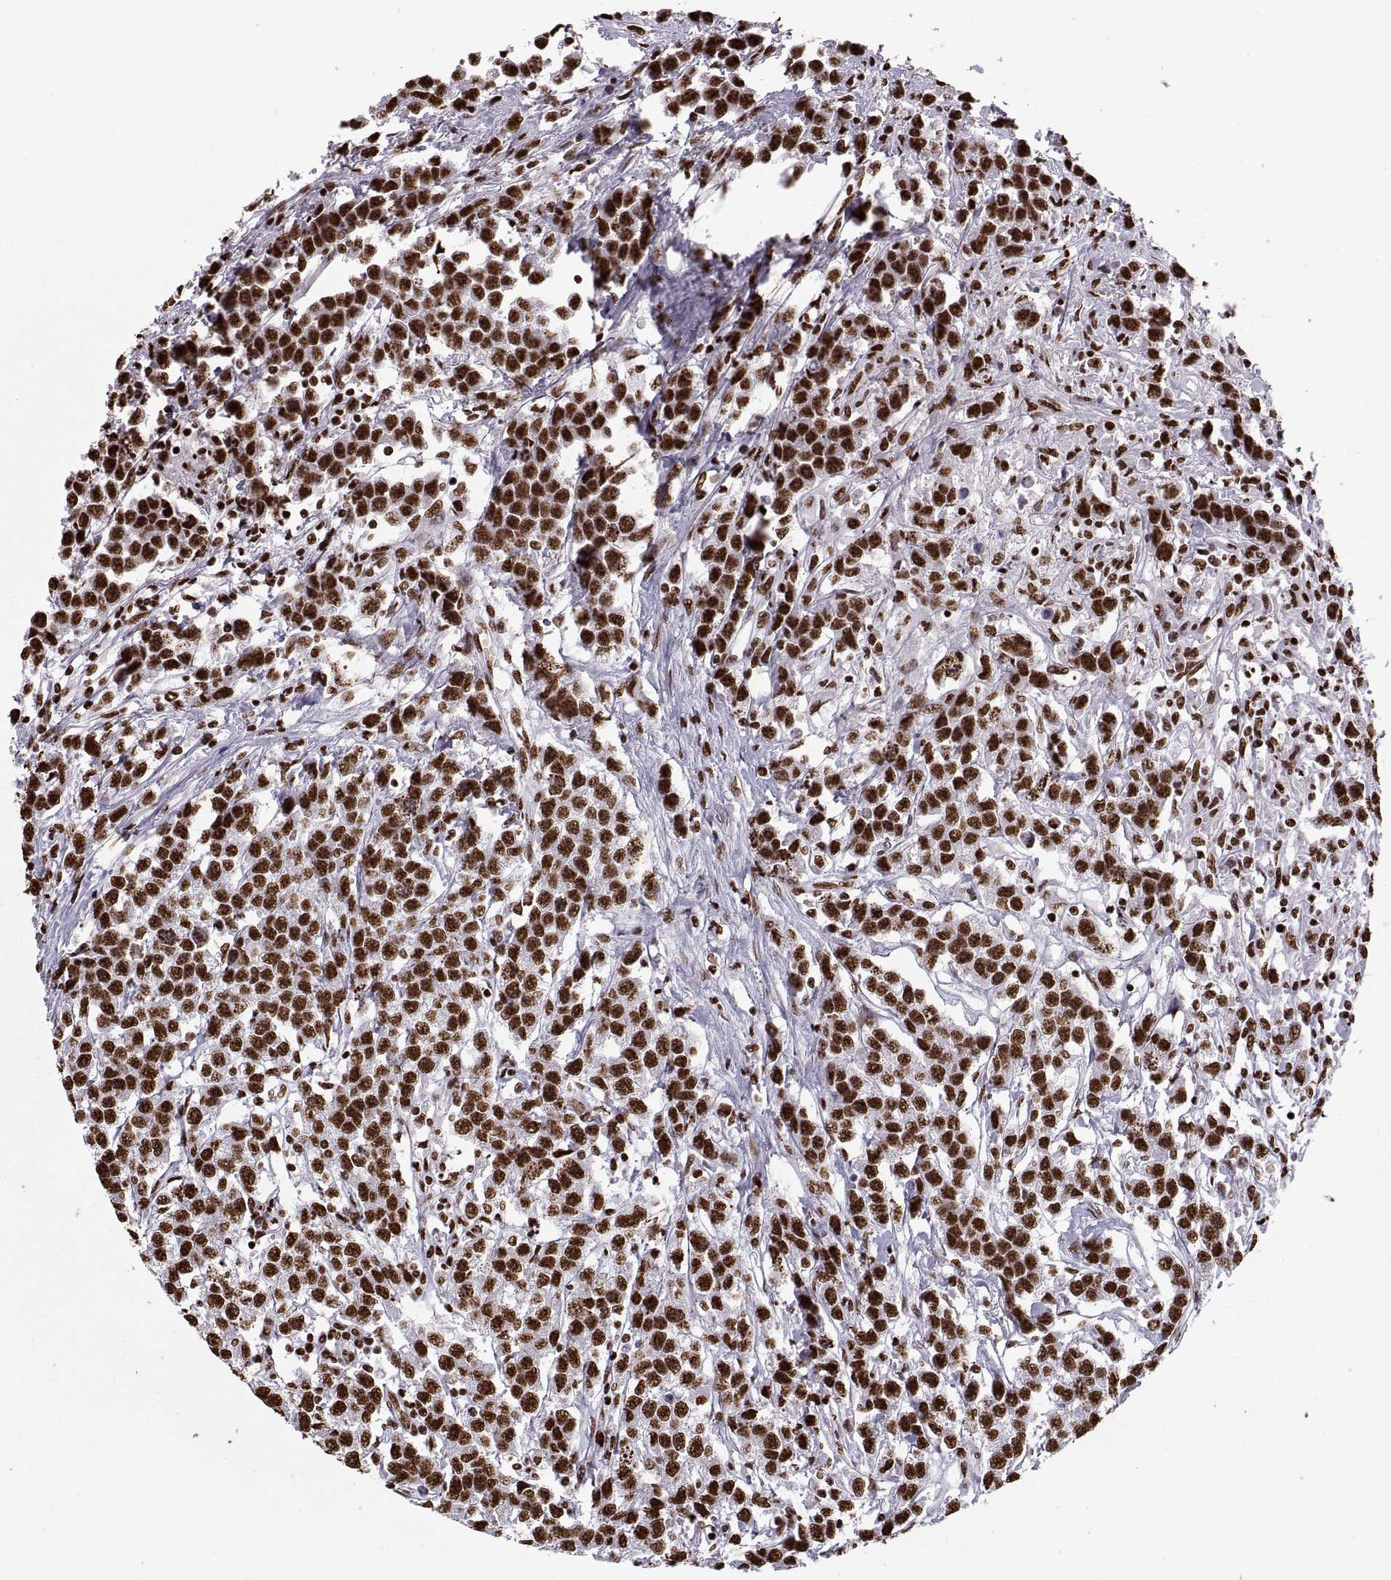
{"staining": {"intensity": "strong", "quantity": ">75%", "location": "nuclear"}, "tissue": "testis cancer", "cell_type": "Tumor cells", "image_type": "cancer", "snomed": [{"axis": "morphology", "description": "Seminoma, NOS"}, {"axis": "topography", "description": "Testis"}], "caption": "Immunohistochemical staining of testis cancer (seminoma) demonstrates high levels of strong nuclear expression in approximately >75% of tumor cells.", "gene": "SNAI1", "patient": {"sex": "male", "age": 59}}